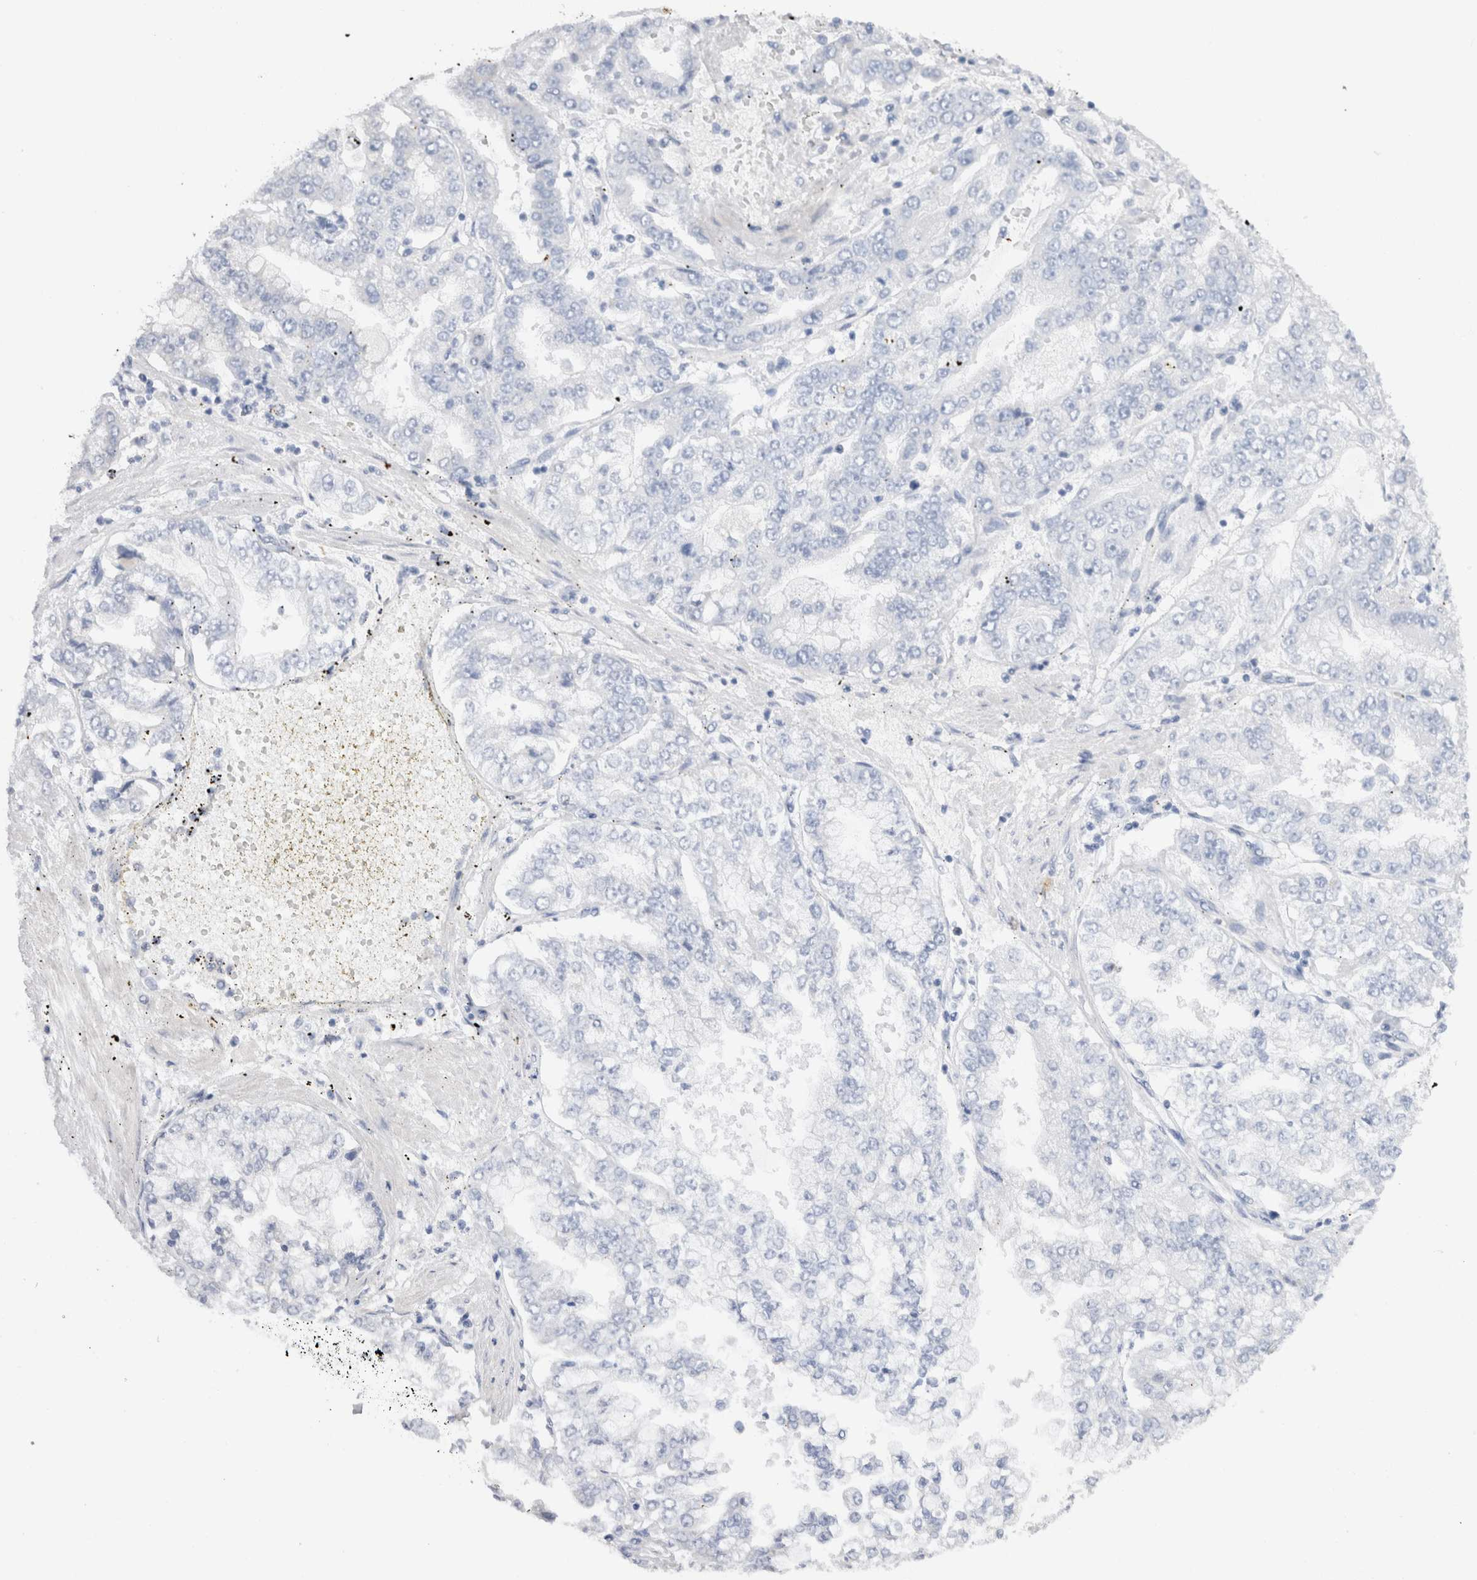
{"staining": {"intensity": "negative", "quantity": "none", "location": "none"}, "tissue": "stomach cancer", "cell_type": "Tumor cells", "image_type": "cancer", "snomed": [{"axis": "morphology", "description": "Adenocarcinoma, NOS"}, {"axis": "topography", "description": "Stomach"}], "caption": "IHC photomicrograph of neoplastic tissue: stomach cancer (adenocarcinoma) stained with DAB shows no significant protein staining in tumor cells.", "gene": "C9orf50", "patient": {"sex": "male", "age": 76}}